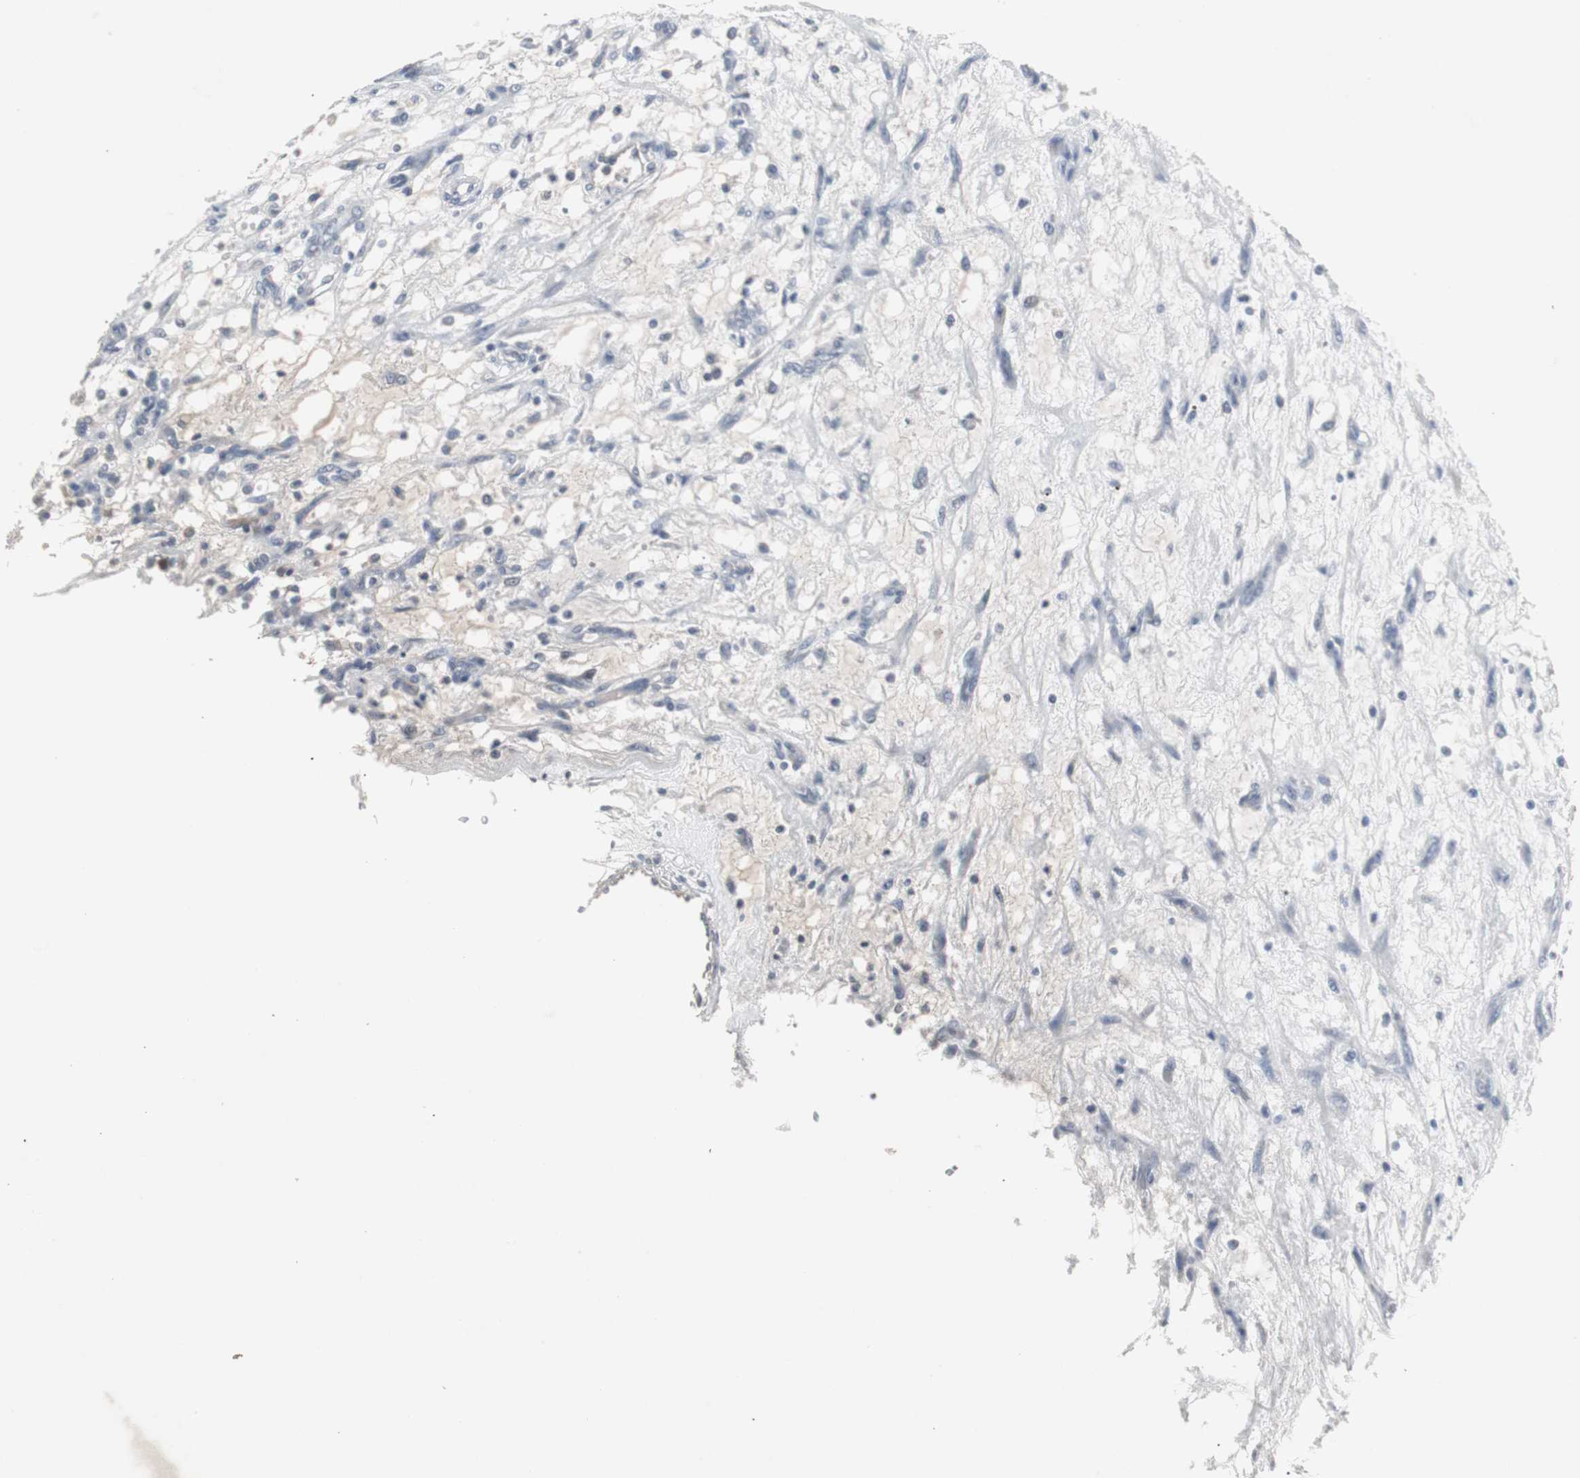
{"staining": {"intensity": "negative", "quantity": "none", "location": "none"}, "tissue": "renal cancer", "cell_type": "Tumor cells", "image_type": "cancer", "snomed": [{"axis": "morphology", "description": "Adenocarcinoma, NOS"}, {"axis": "topography", "description": "Kidney"}], "caption": "Image shows no significant protein staining in tumor cells of renal adenocarcinoma.", "gene": "ACAA1", "patient": {"sex": "female", "age": 57}}